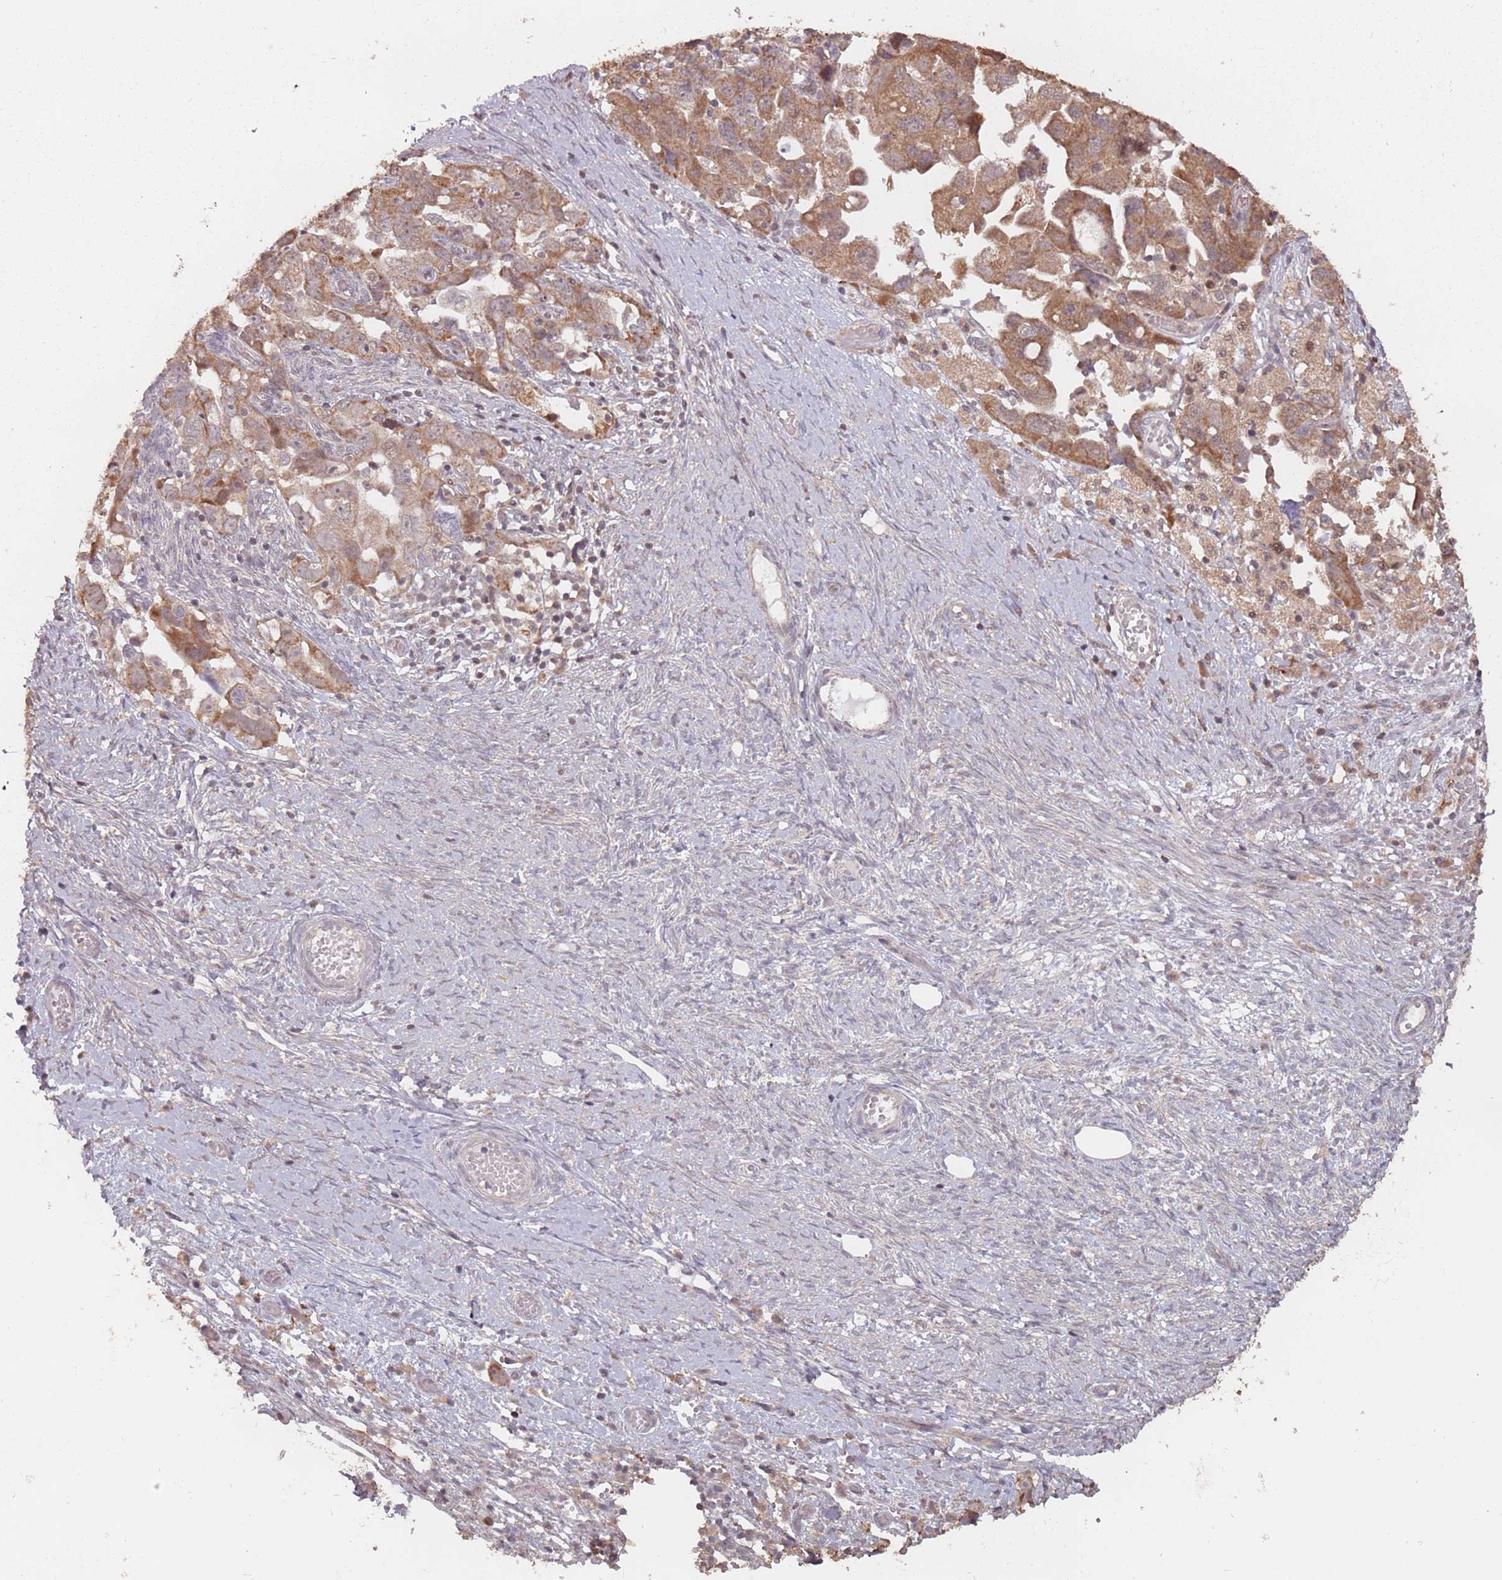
{"staining": {"intensity": "moderate", "quantity": "25%-75%", "location": "cytoplasmic/membranous"}, "tissue": "ovarian cancer", "cell_type": "Tumor cells", "image_type": "cancer", "snomed": [{"axis": "morphology", "description": "Carcinoma, NOS"}, {"axis": "morphology", "description": "Cystadenocarcinoma, serous, NOS"}, {"axis": "topography", "description": "Ovary"}], "caption": "Human ovarian serous cystadenocarcinoma stained for a protein (brown) demonstrates moderate cytoplasmic/membranous positive positivity in about 25%-75% of tumor cells.", "gene": "VPS52", "patient": {"sex": "female", "age": 69}}